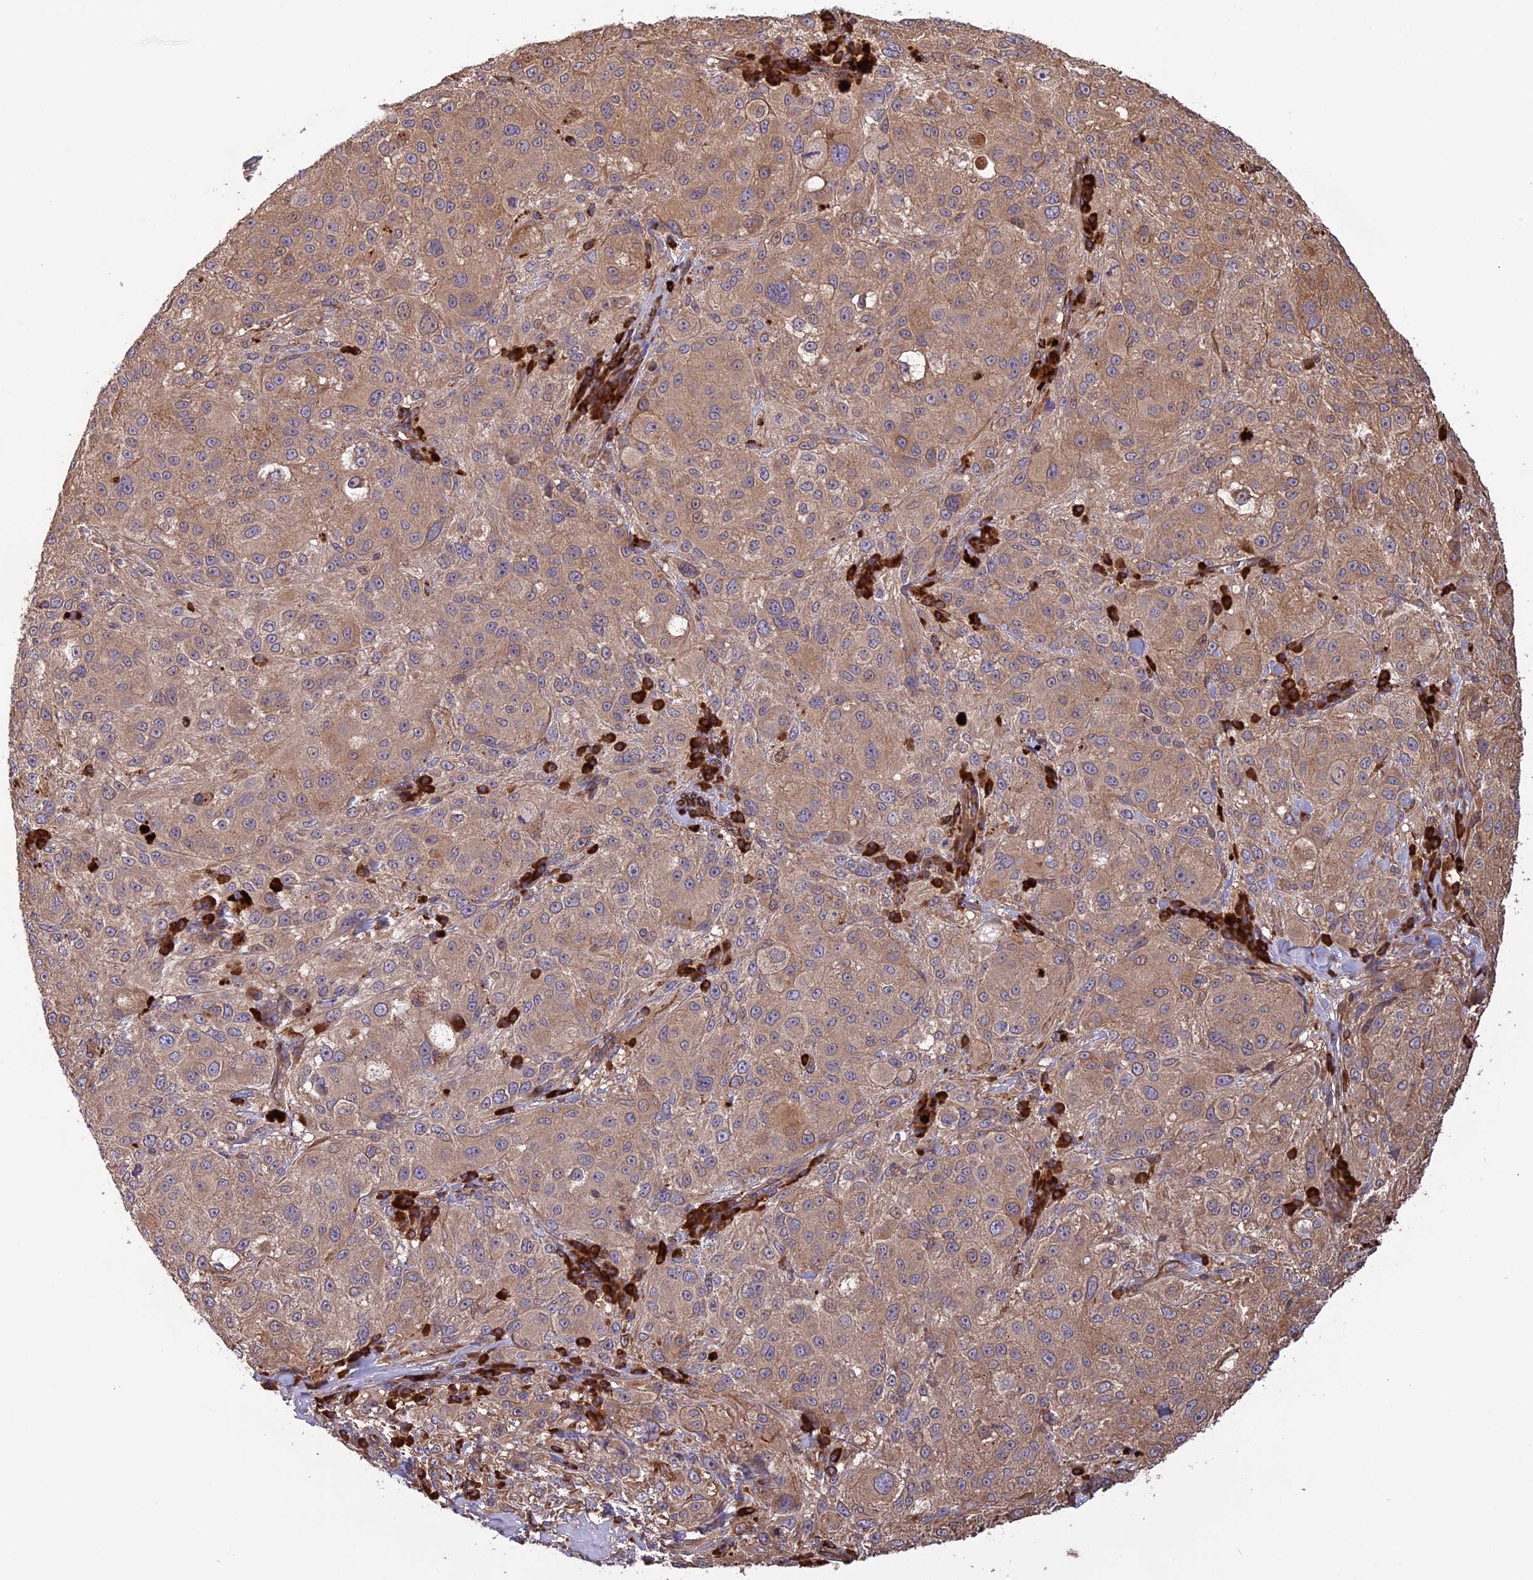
{"staining": {"intensity": "weak", "quantity": ">75%", "location": "cytoplasmic/membranous"}, "tissue": "melanoma", "cell_type": "Tumor cells", "image_type": "cancer", "snomed": [{"axis": "morphology", "description": "Necrosis, NOS"}, {"axis": "morphology", "description": "Malignant melanoma, NOS"}, {"axis": "topography", "description": "Skin"}], "caption": "Immunohistochemical staining of melanoma demonstrates weak cytoplasmic/membranous protein expression in approximately >75% of tumor cells.", "gene": "GAS8", "patient": {"sex": "female", "age": 87}}